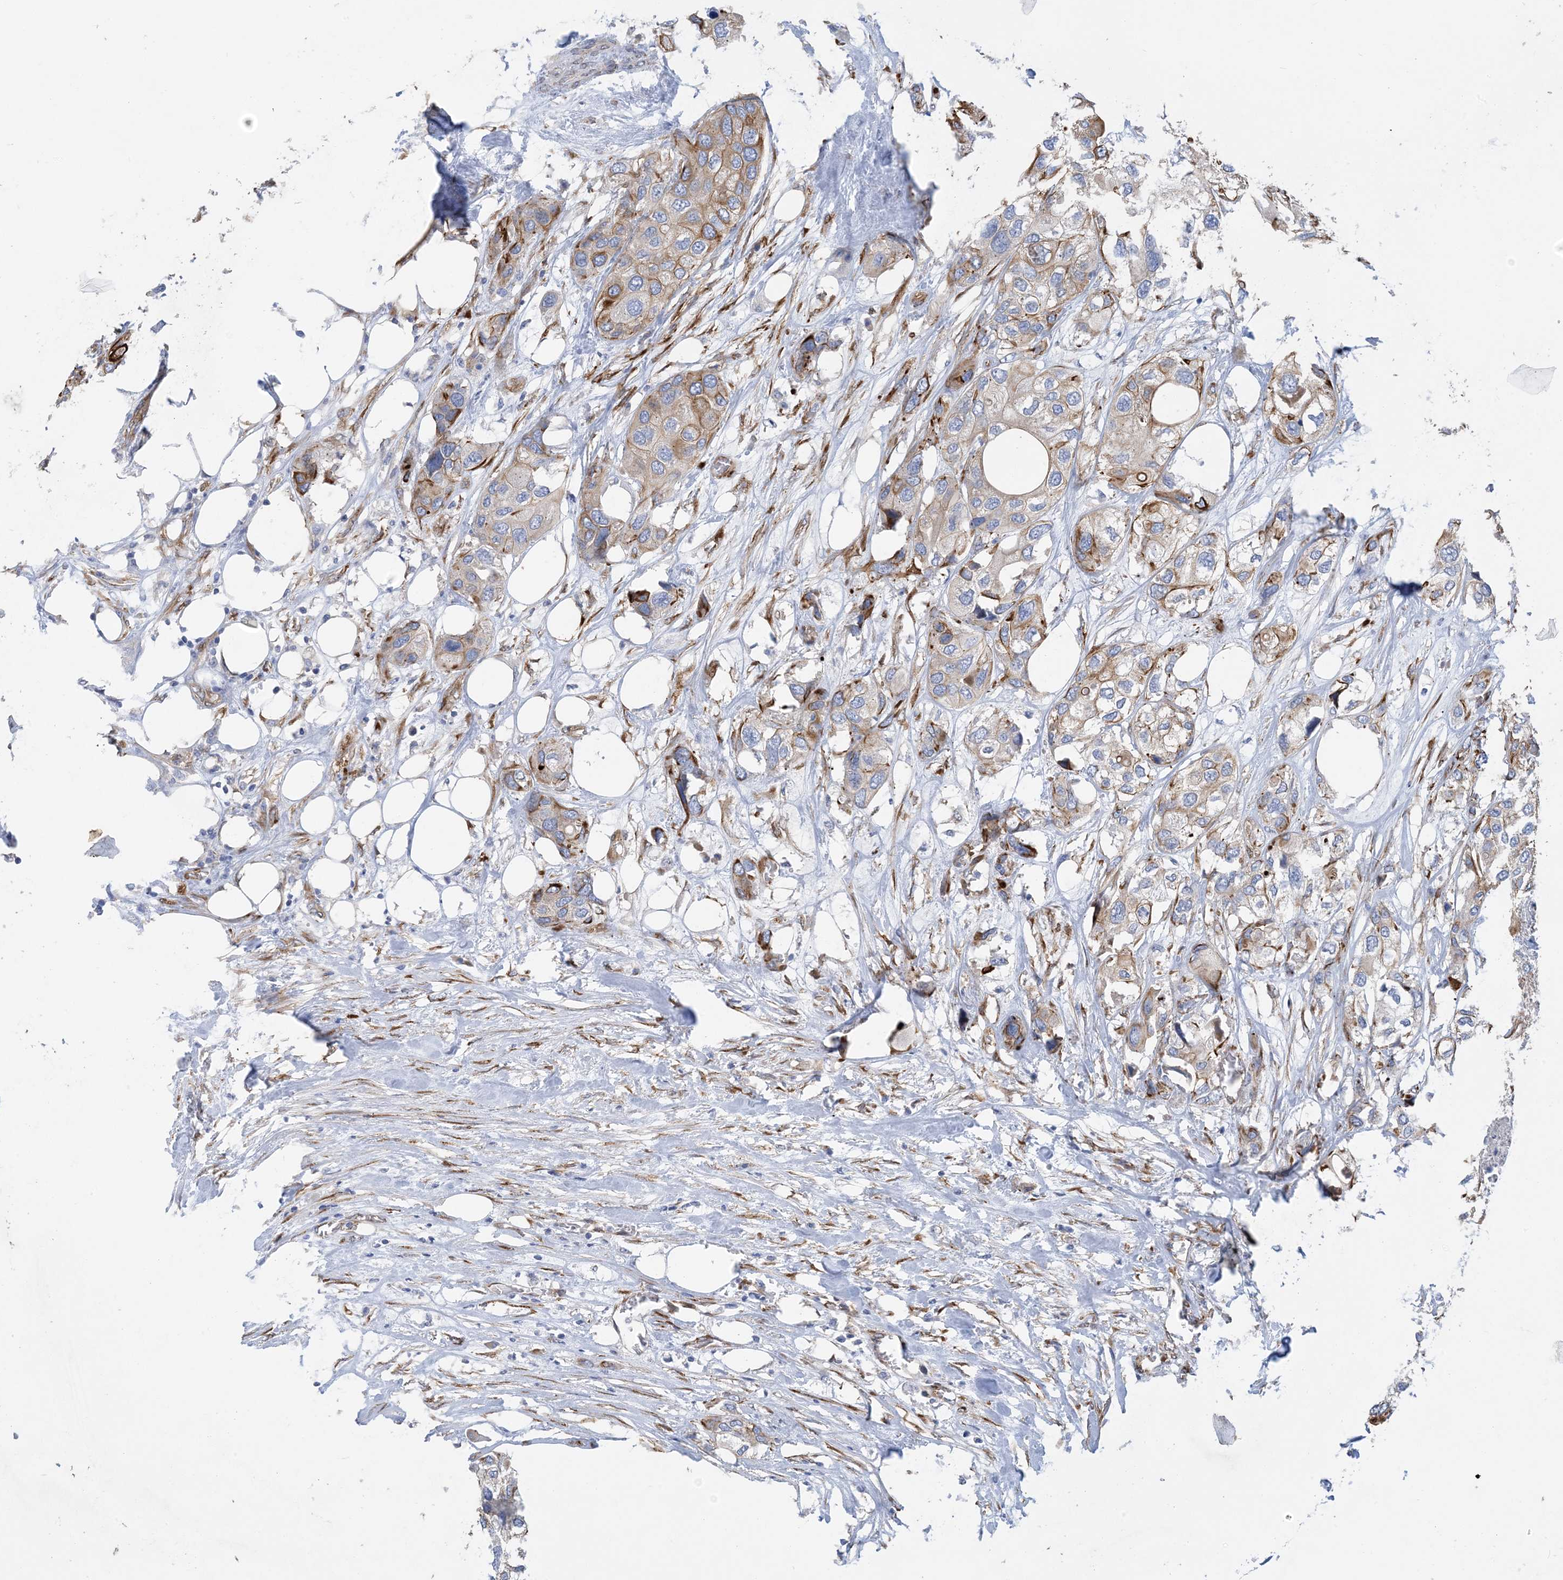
{"staining": {"intensity": "moderate", "quantity": "<25%", "location": "cytoplasmic/membranous"}, "tissue": "urothelial cancer", "cell_type": "Tumor cells", "image_type": "cancer", "snomed": [{"axis": "morphology", "description": "Urothelial carcinoma, High grade"}, {"axis": "topography", "description": "Urinary bladder"}], "caption": "IHC (DAB) staining of human urothelial cancer demonstrates moderate cytoplasmic/membranous protein staining in approximately <25% of tumor cells.", "gene": "RBMS3", "patient": {"sex": "male", "age": 64}}